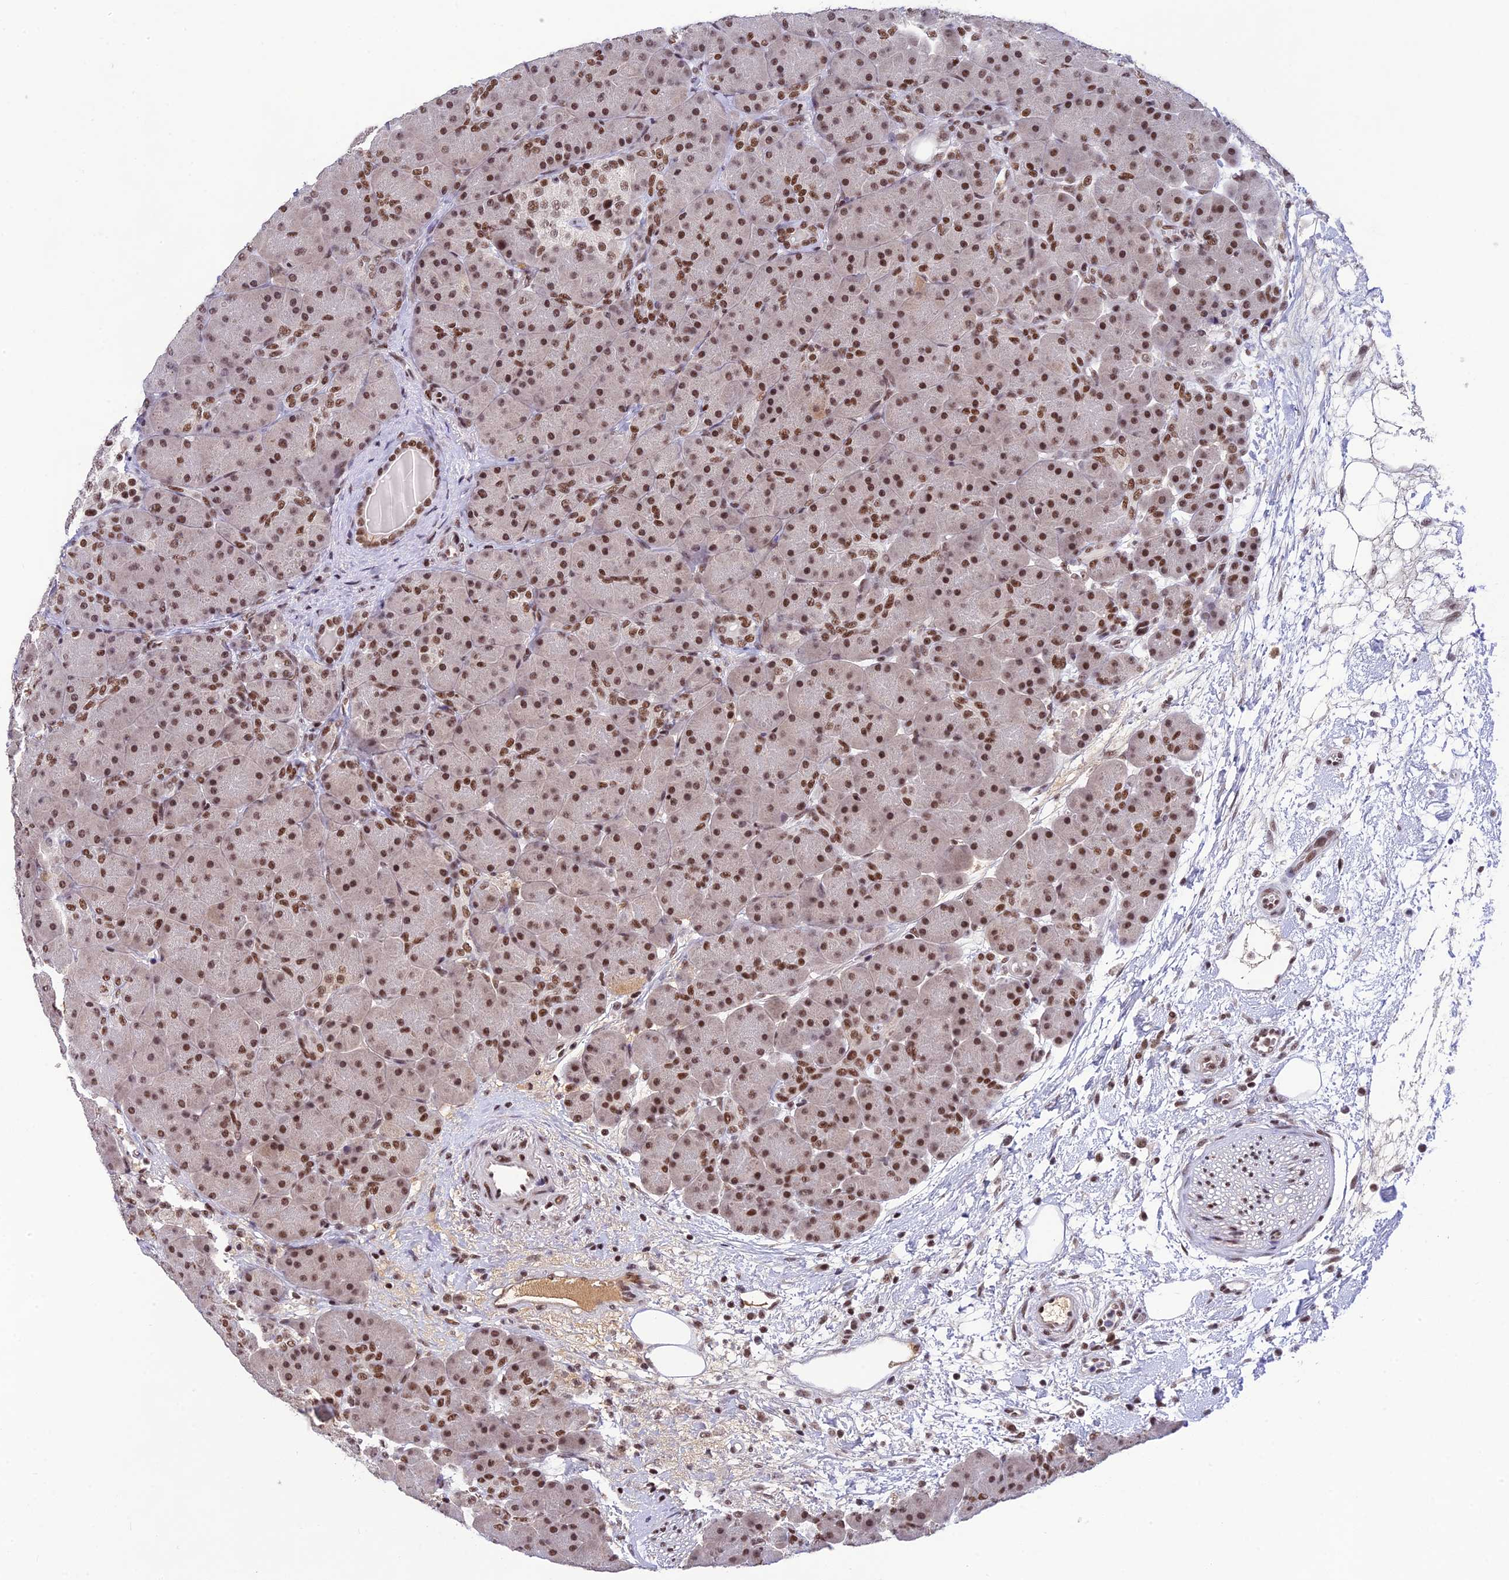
{"staining": {"intensity": "moderate", "quantity": ">75%", "location": "nuclear"}, "tissue": "pancreas", "cell_type": "Exocrine glandular cells", "image_type": "normal", "snomed": [{"axis": "morphology", "description": "Normal tissue, NOS"}, {"axis": "topography", "description": "Pancreas"}], "caption": "Protein expression analysis of benign pancreas exhibits moderate nuclear positivity in approximately >75% of exocrine glandular cells.", "gene": "THAP11", "patient": {"sex": "male", "age": 66}}